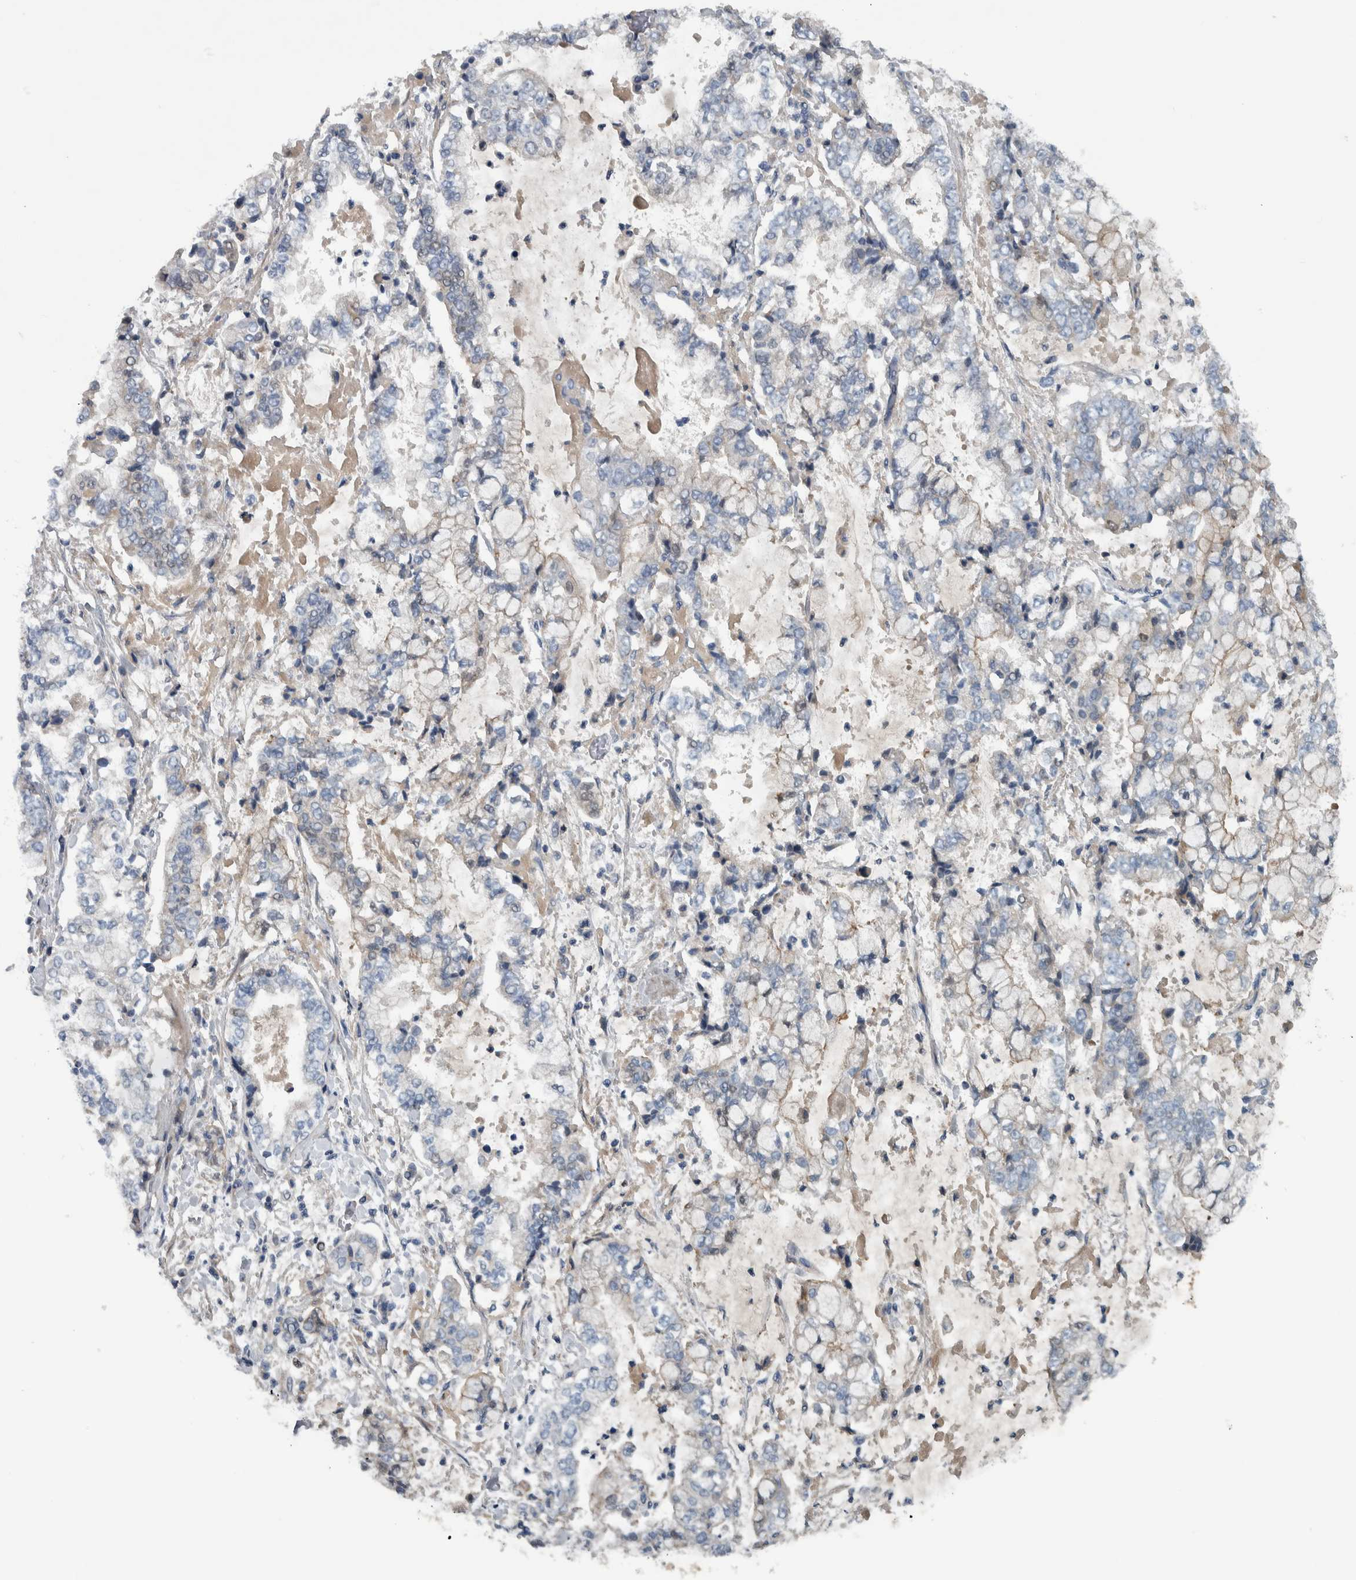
{"staining": {"intensity": "negative", "quantity": "none", "location": "none"}, "tissue": "stomach cancer", "cell_type": "Tumor cells", "image_type": "cancer", "snomed": [{"axis": "morphology", "description": "Adenocarcinoma, NOS"}, {"axis": "topography", "description": "Stomach"}], "caption": "A high-resolution histopathology image shows IHC staining of adenocarcinoma (stomach), which exhibits no significant staining in tumor cells.", "gene": "SERPINC1", "patient": {"sex": "male", "age": 76}}